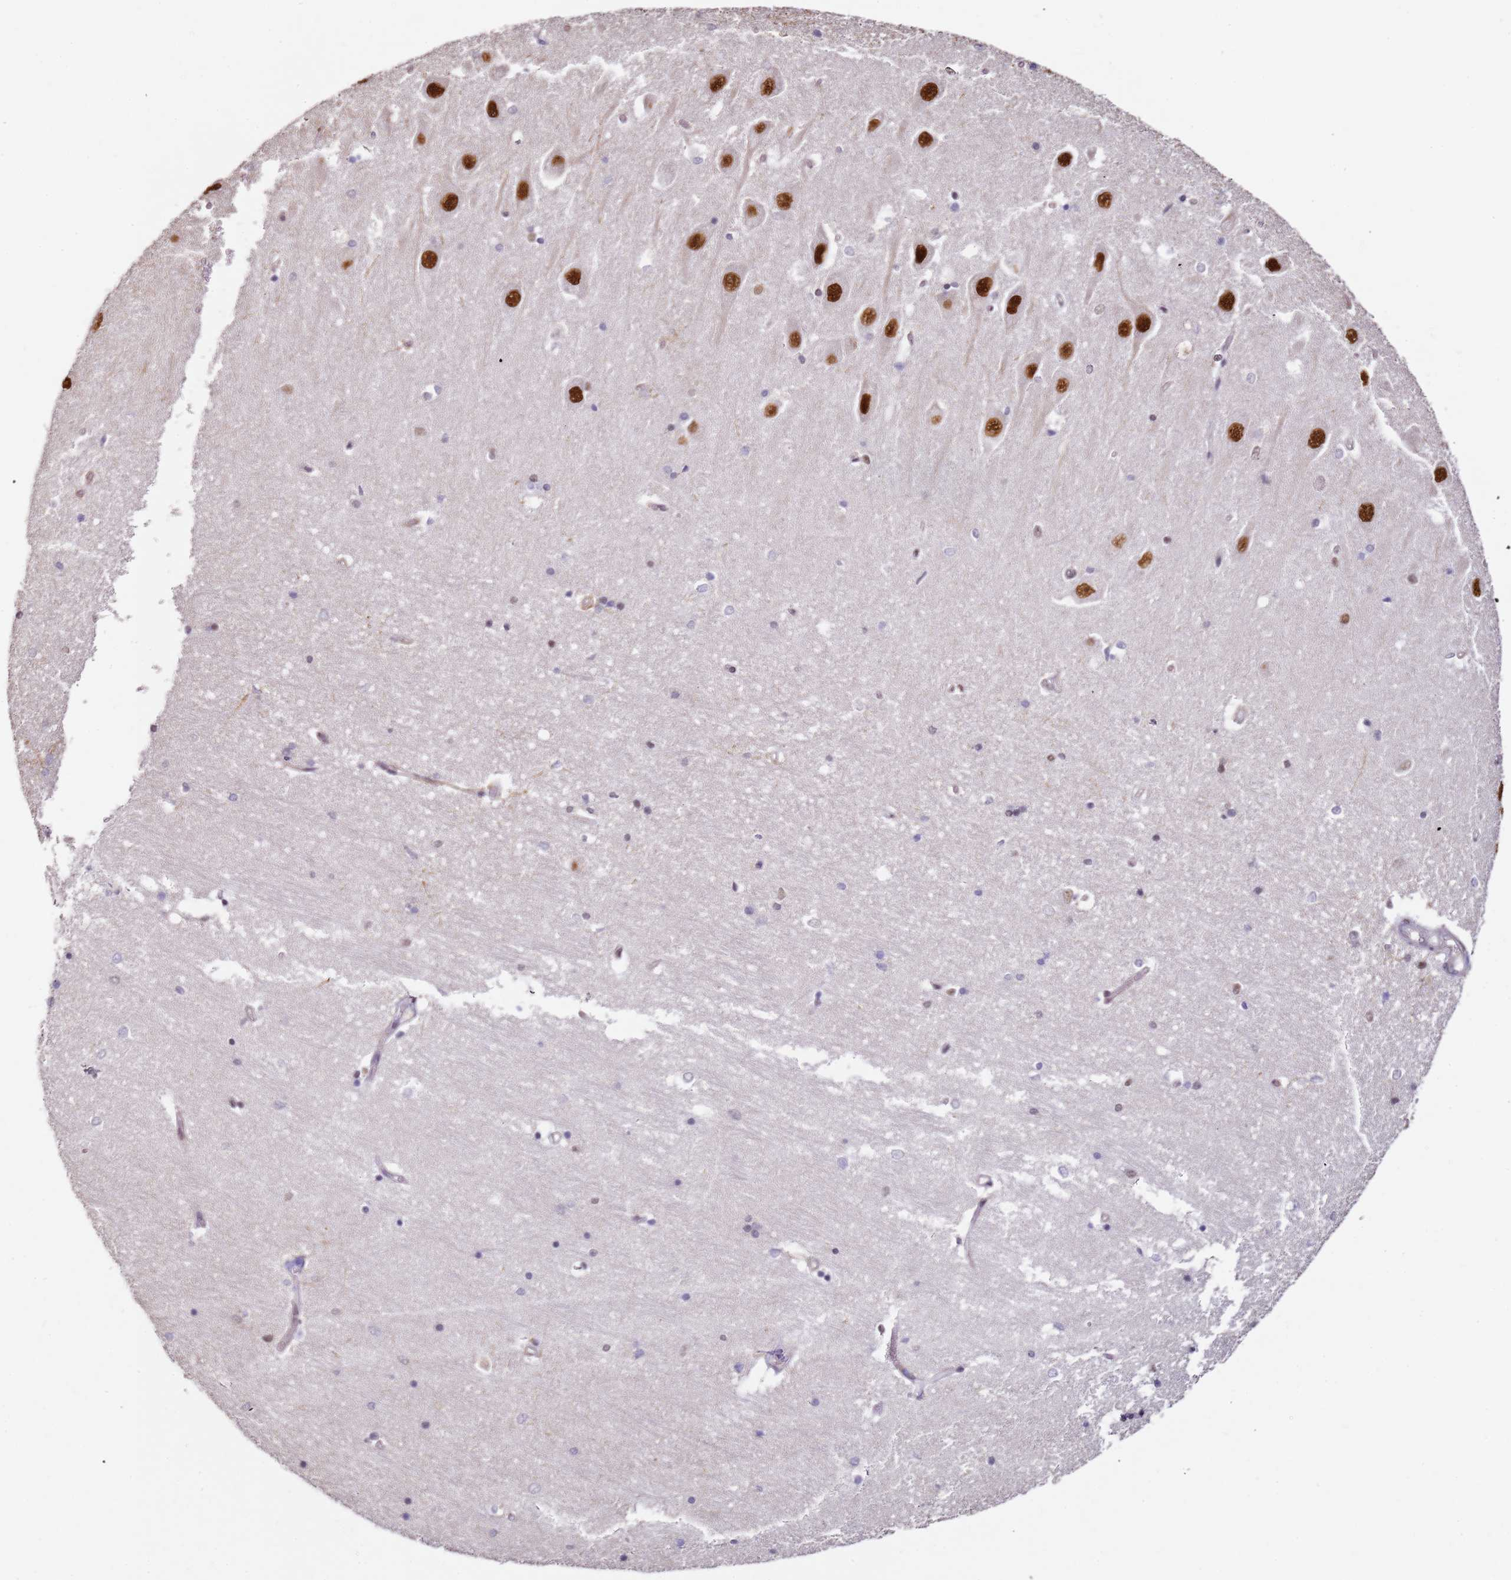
{"staining": {"intensity": "negative", "quantity": "none", "location": "none"}, "tissue": "hippocampus", "cell_type": "Glial cells", "image_type": "normal", "snomed": [{"axis": "morphology", "description": "Normal tissue, NOS"}, {"axis": "topography", "description": "Hippocampus"}], "caption": "DAB immunohistochemical staining of benign human hippocampus demonstrates no significant expression in glial cells.", "gene": "PSMD4", "patient": {"sex": "male", "age": 45}}